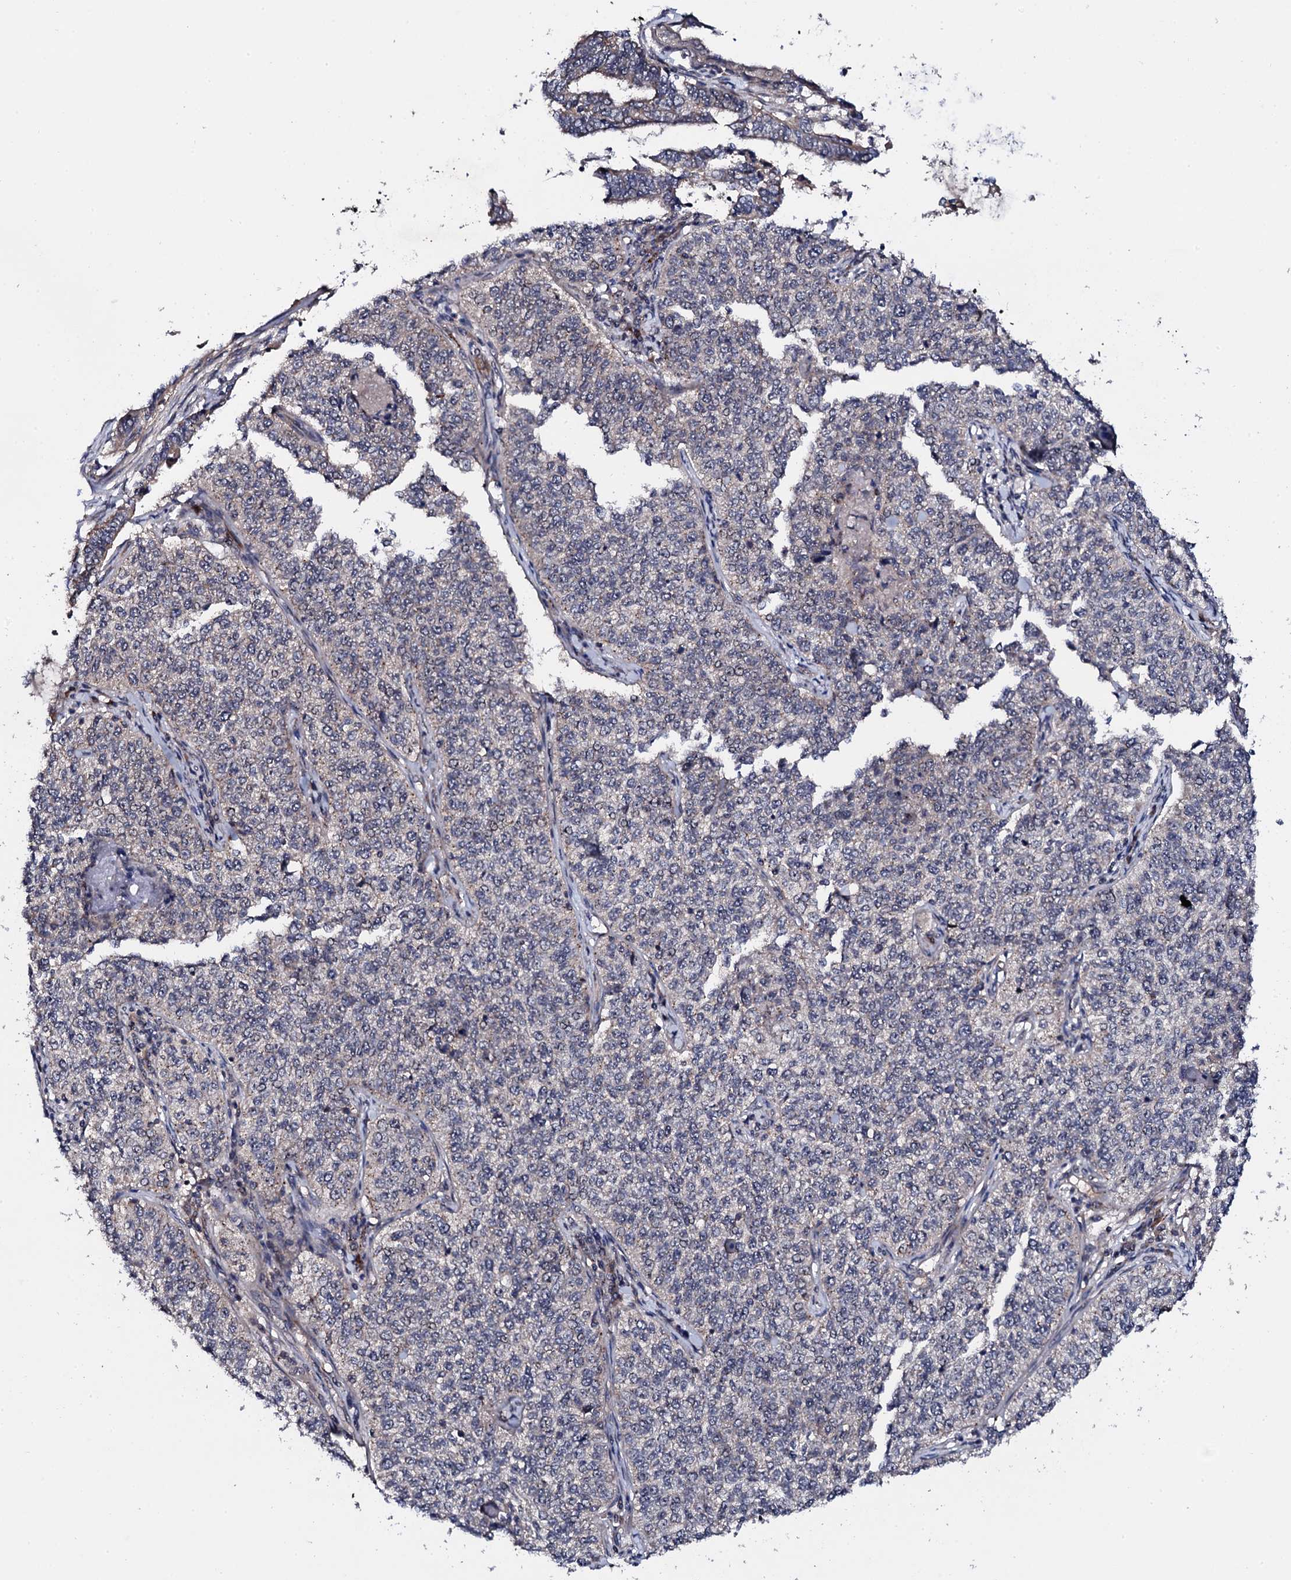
{"staining": {"intensity": "negative", "quantity": "none", "location": "none"}, "tissue": "cervical cancer", "cell_type": "Tumor cells", "image_type": "cancer", "snomed": [{"axis": "morphology", "description": "Squamous cell carcinoma, NOS"}, {"axis": "topography", "description": "Cervix"}], "caption": "High power microscopy micrograph of an immunohistochemistry (IHC) histopathology image of cervical cancer (squamous cell carcinoma), revealing no significant positivity in tumor cells.", "gene": "IP6K1", "patient": {"sex": "female", "age": 35}}